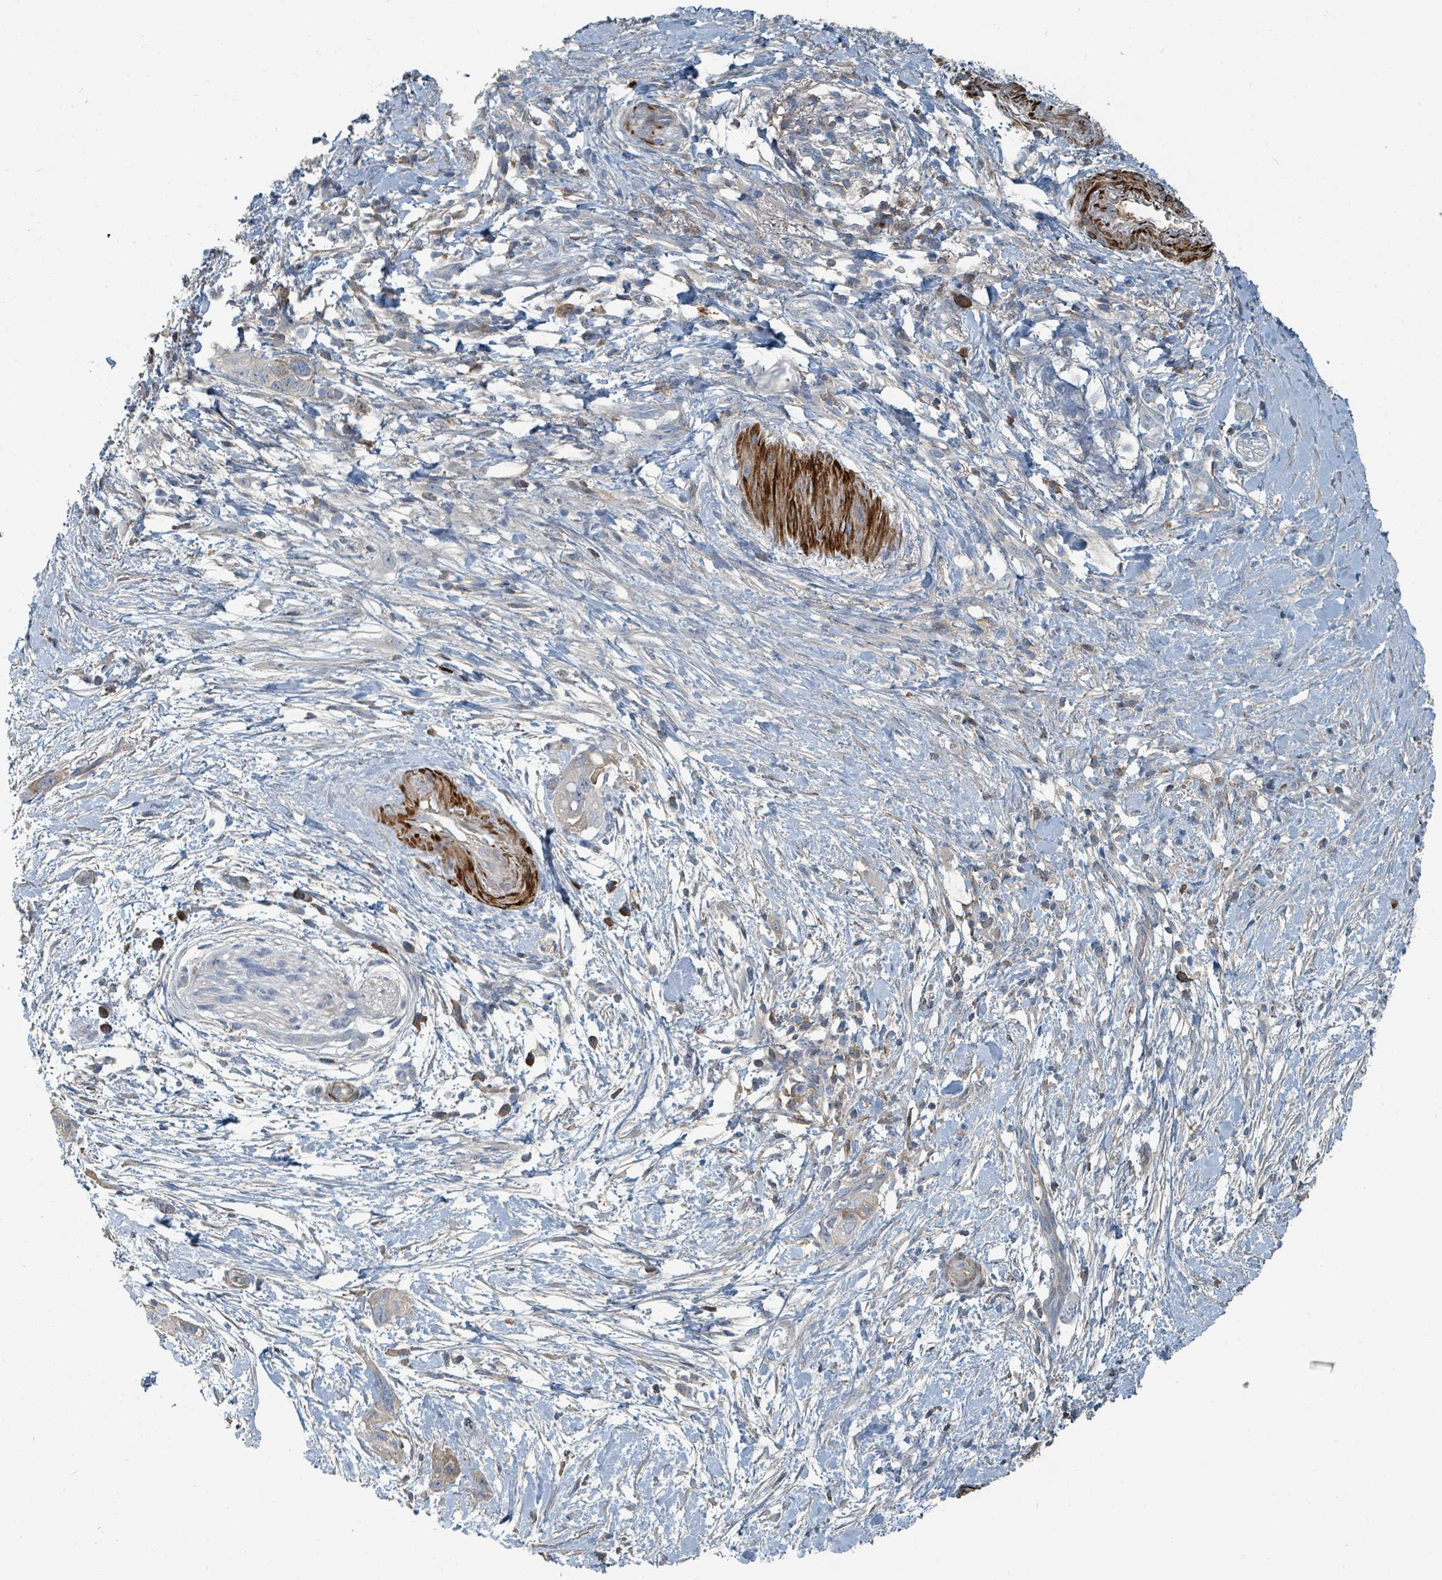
{"staining": {"intensity": "weak", "quantity": "<25%", "location": "cytoplasmic/membranous"}, "tissue": "pancreatic cancer", "cell_type": "Tumor cells", "image_type": "cancer", "snomed": [{"axis": "morphology", "description": "Adenocarcinoma, NOS"}, {"axis": "topography", "description": "Pancreas"}], "caption": "A photomicrograph of human pancreatic adenocarcinoma is negative for staining in tumor cells. Nuclei are stained in blue.", "gene": "SLC44A5", "patient": {"sex": "female", "age": 72}}